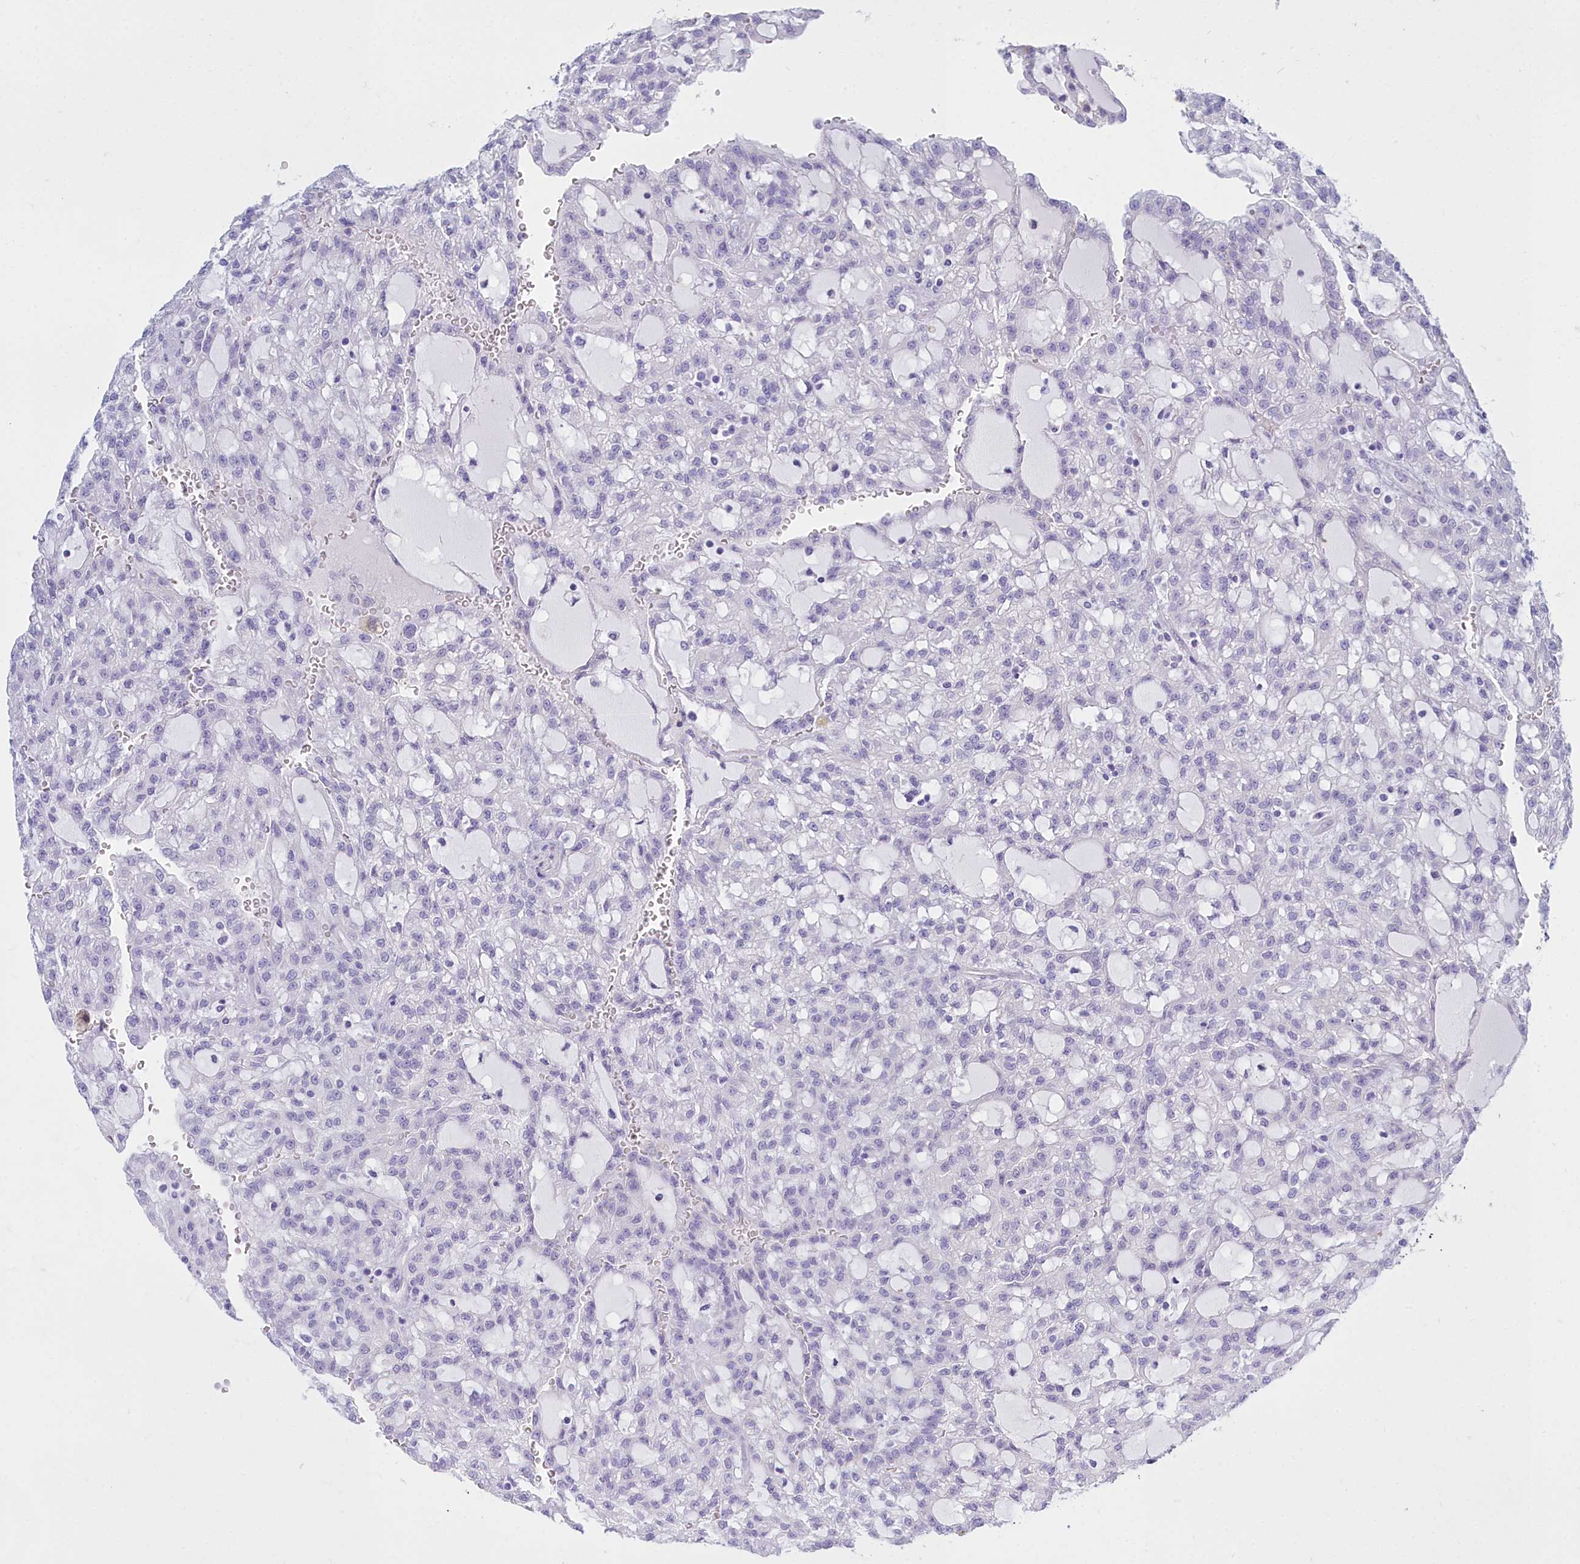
{"staining": {"intensity": "negative", "quantity": "none", "location": "none"}, "tissue": "renal cancer", "cell_type": "Tumor cells", "image_type": "cancer", "snomed": [{"axis": "morphology", "description": "Adenocarcinoma, NOS"}, {"axis": "topography", "description": "Kidney"}], "caption": "This is an immunohistochemistry (IHC) image of renal cancer (adenocarcinoma). There is no expression in tumor cells.", "gene": "TMEM97", "patient": {"sex": "male", "age": 63}}